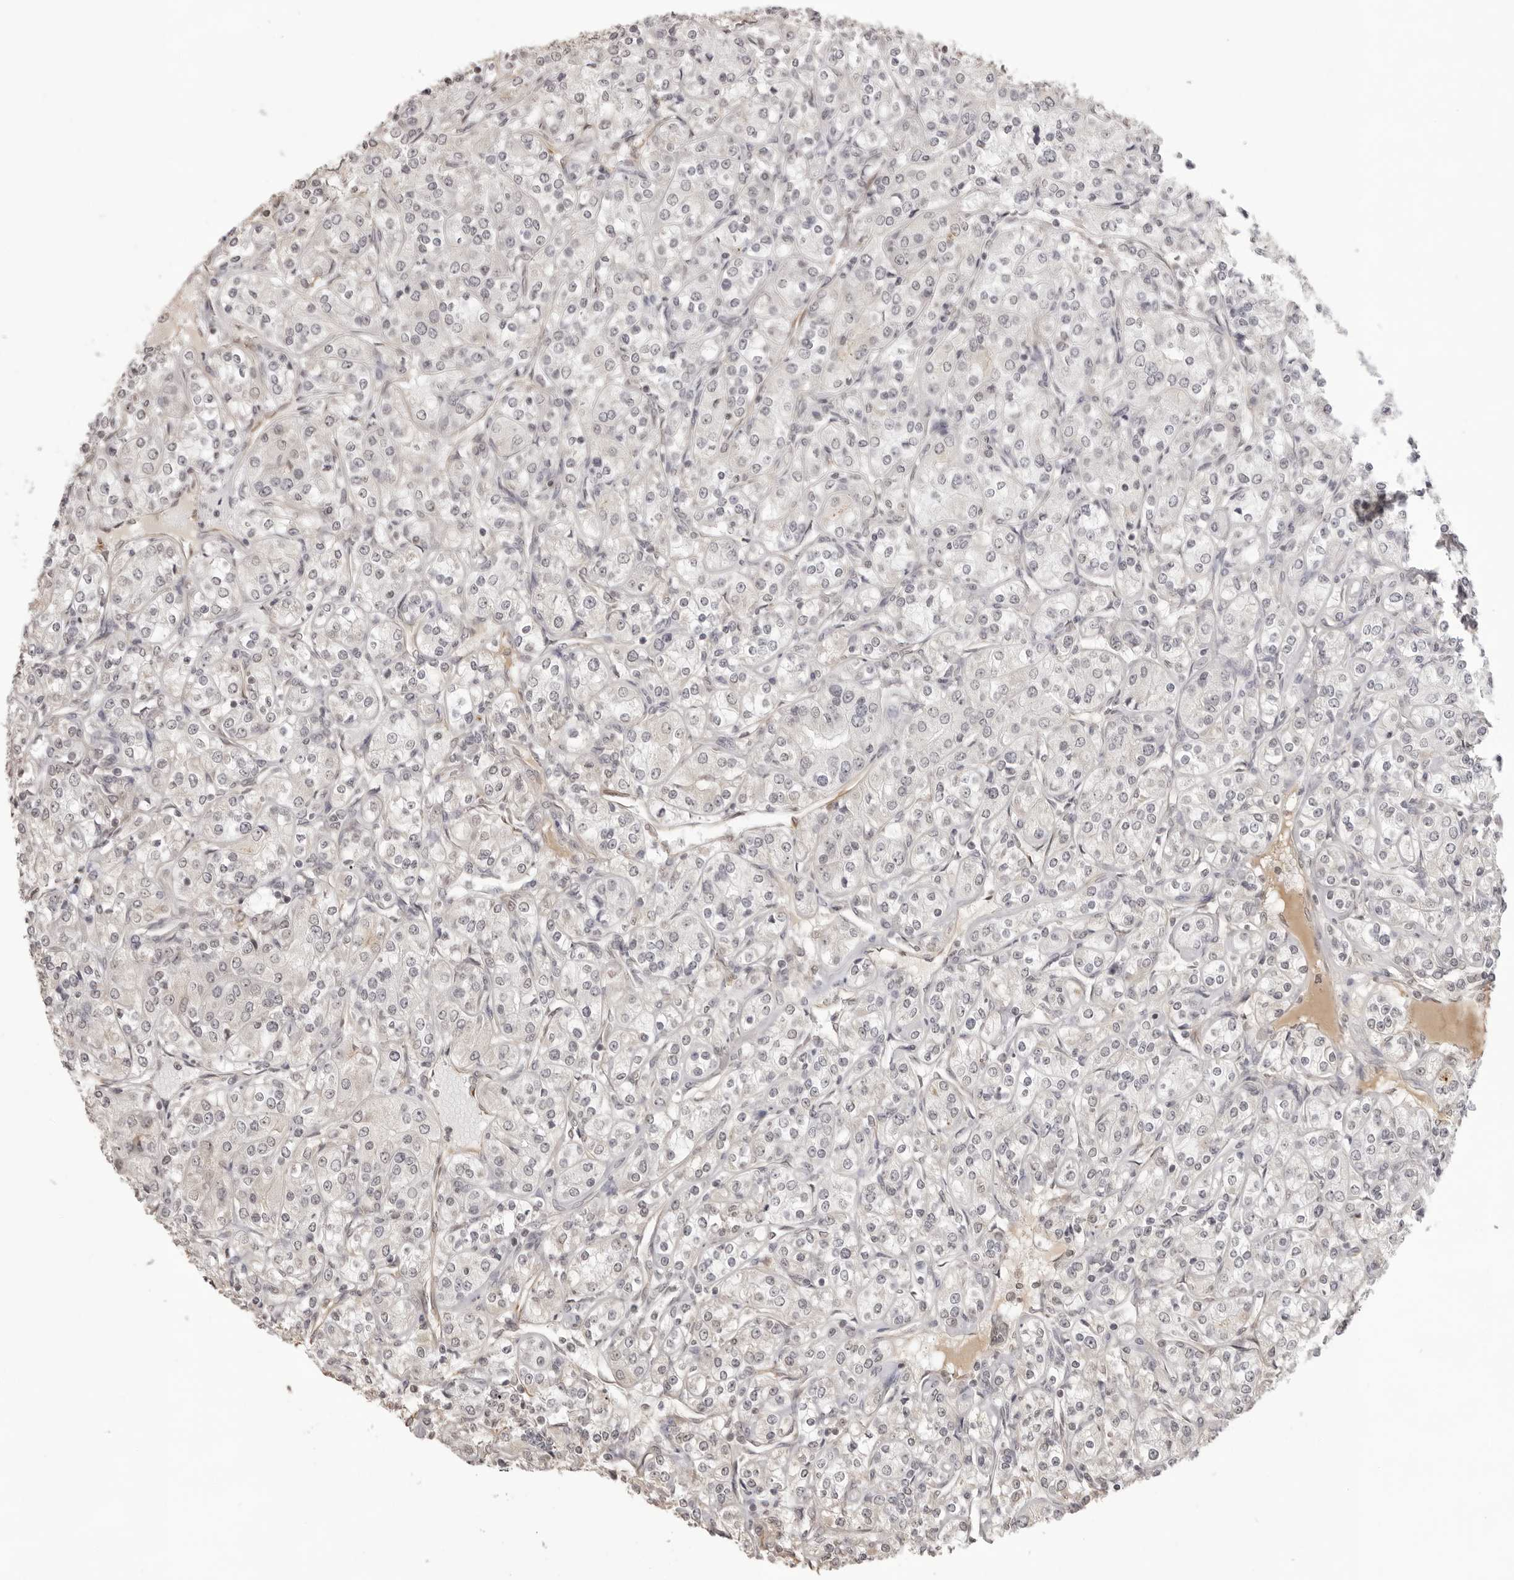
{"staining": {"intensity": "negative", "quantity": "none", "location": "none"}, "tissue": "renal cancer", "cell_type": "Tumor cells", "image_type": "cancer", "snomed": [{"axis": "morphology", "description": "Adenocarcinoma, NOS"}, {"axis": "topography", "description": "Kidney"}], "caption": "Immunohistochemical staining of human adenocarcinoma (renal) demonstrates no significant staining in tumor cells. (Brightfield microscopy of DAB immunohistochemistry at high magnification).", "gene": "DYNLT5", "patient": {"sex": "male", "age": 77}}